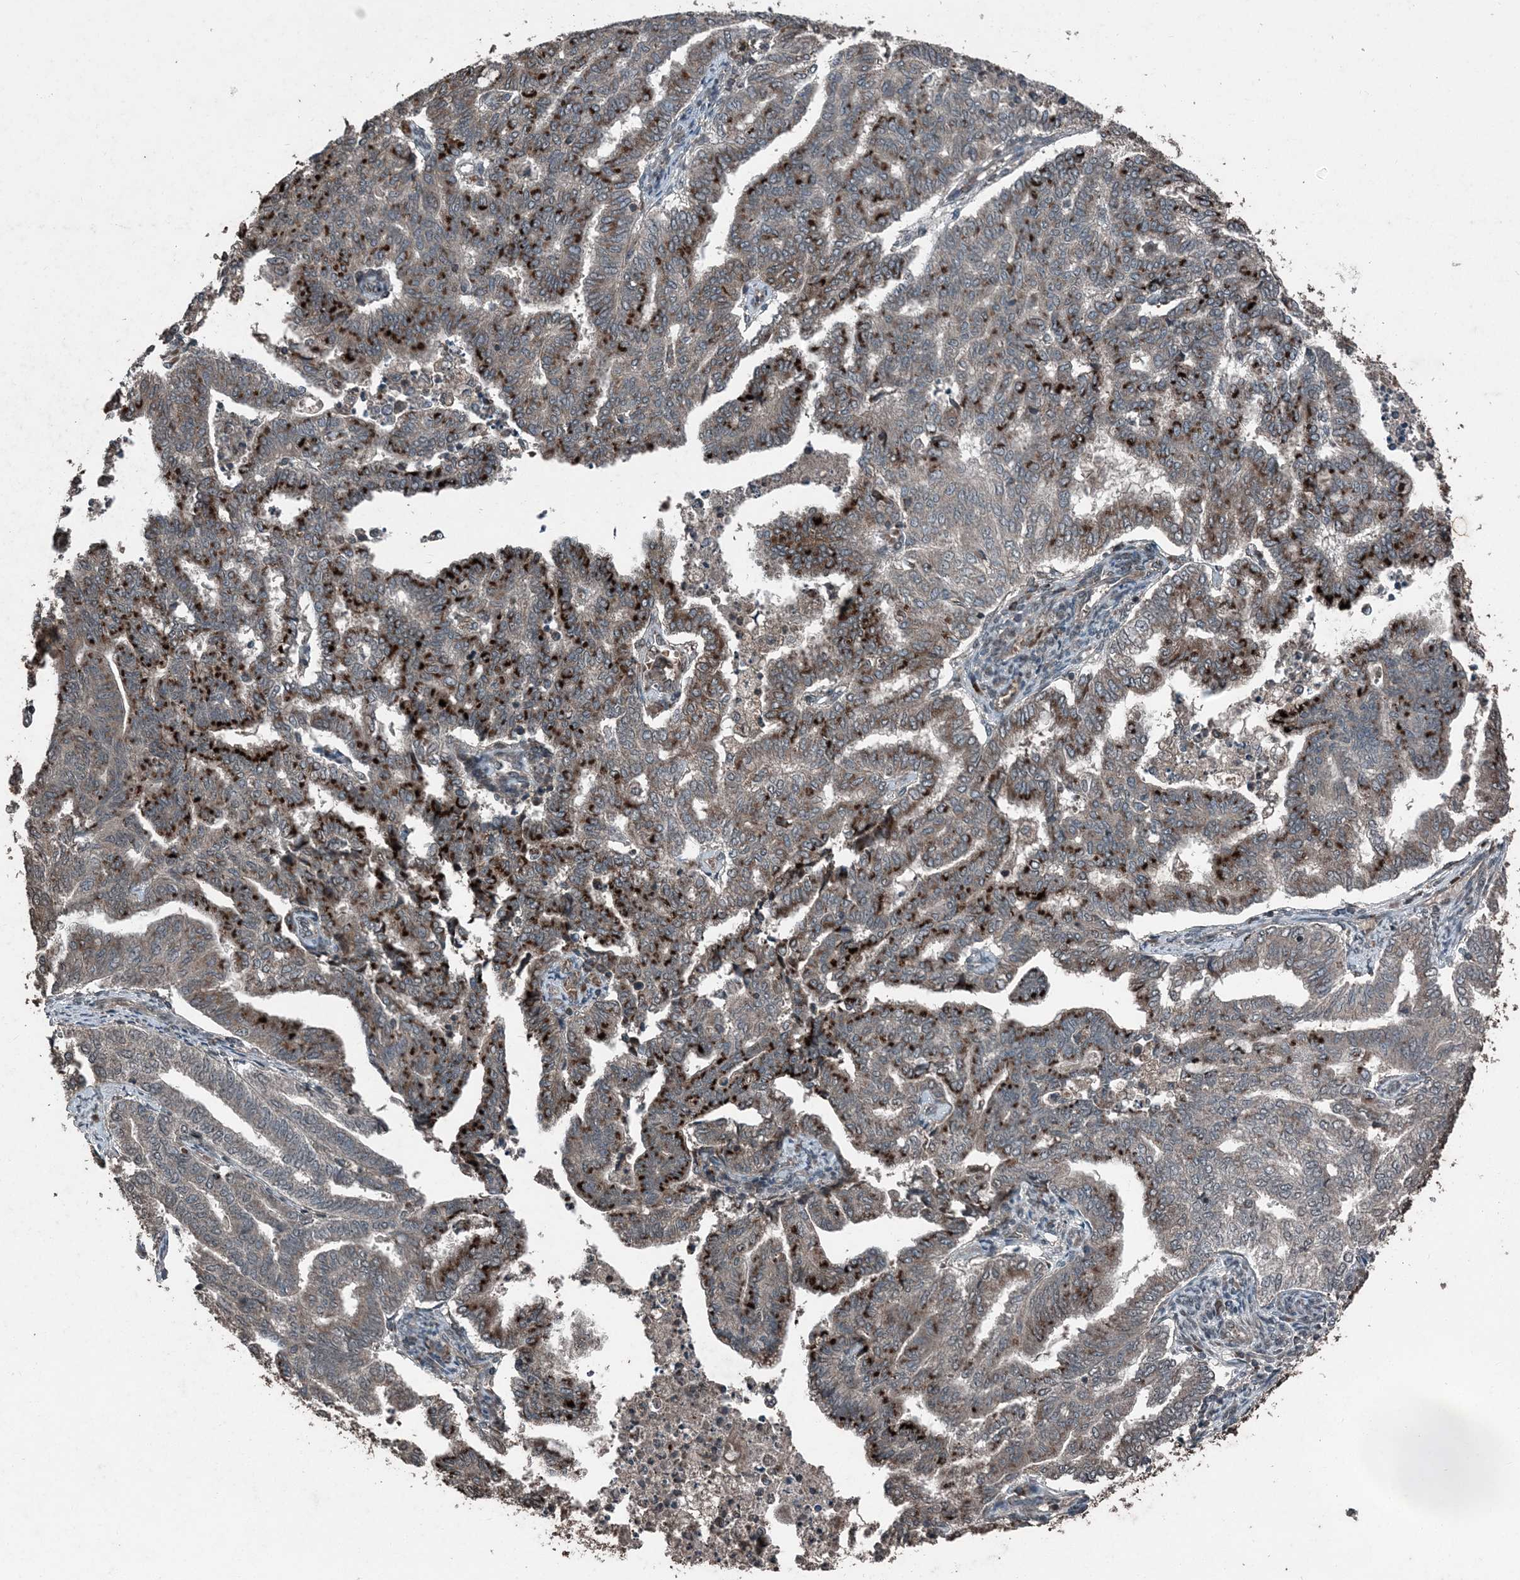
{"staining": {"intensity": "strong", "quantity": "25%-75%", "location": "cytoplasmic/membranous"}, "tissue": "endometrial cancer", "cell_type": "Tumor cells", "image_type": "cancer", "snomed": [{"axis": "morphology", "description": "Adenocarcinoma, NOS"}, {"axis": "topography", "description": "Endometrium"}], "caption": "Immunohistochemical staining of adenocarcinoma (endometrial) reveals high levels of strong cytoplasmic/membranous protein staining in approximately 25%-75% of tumor cells.", "gene": "CFL1", "patient": {"sex": "female", "age": 79}}